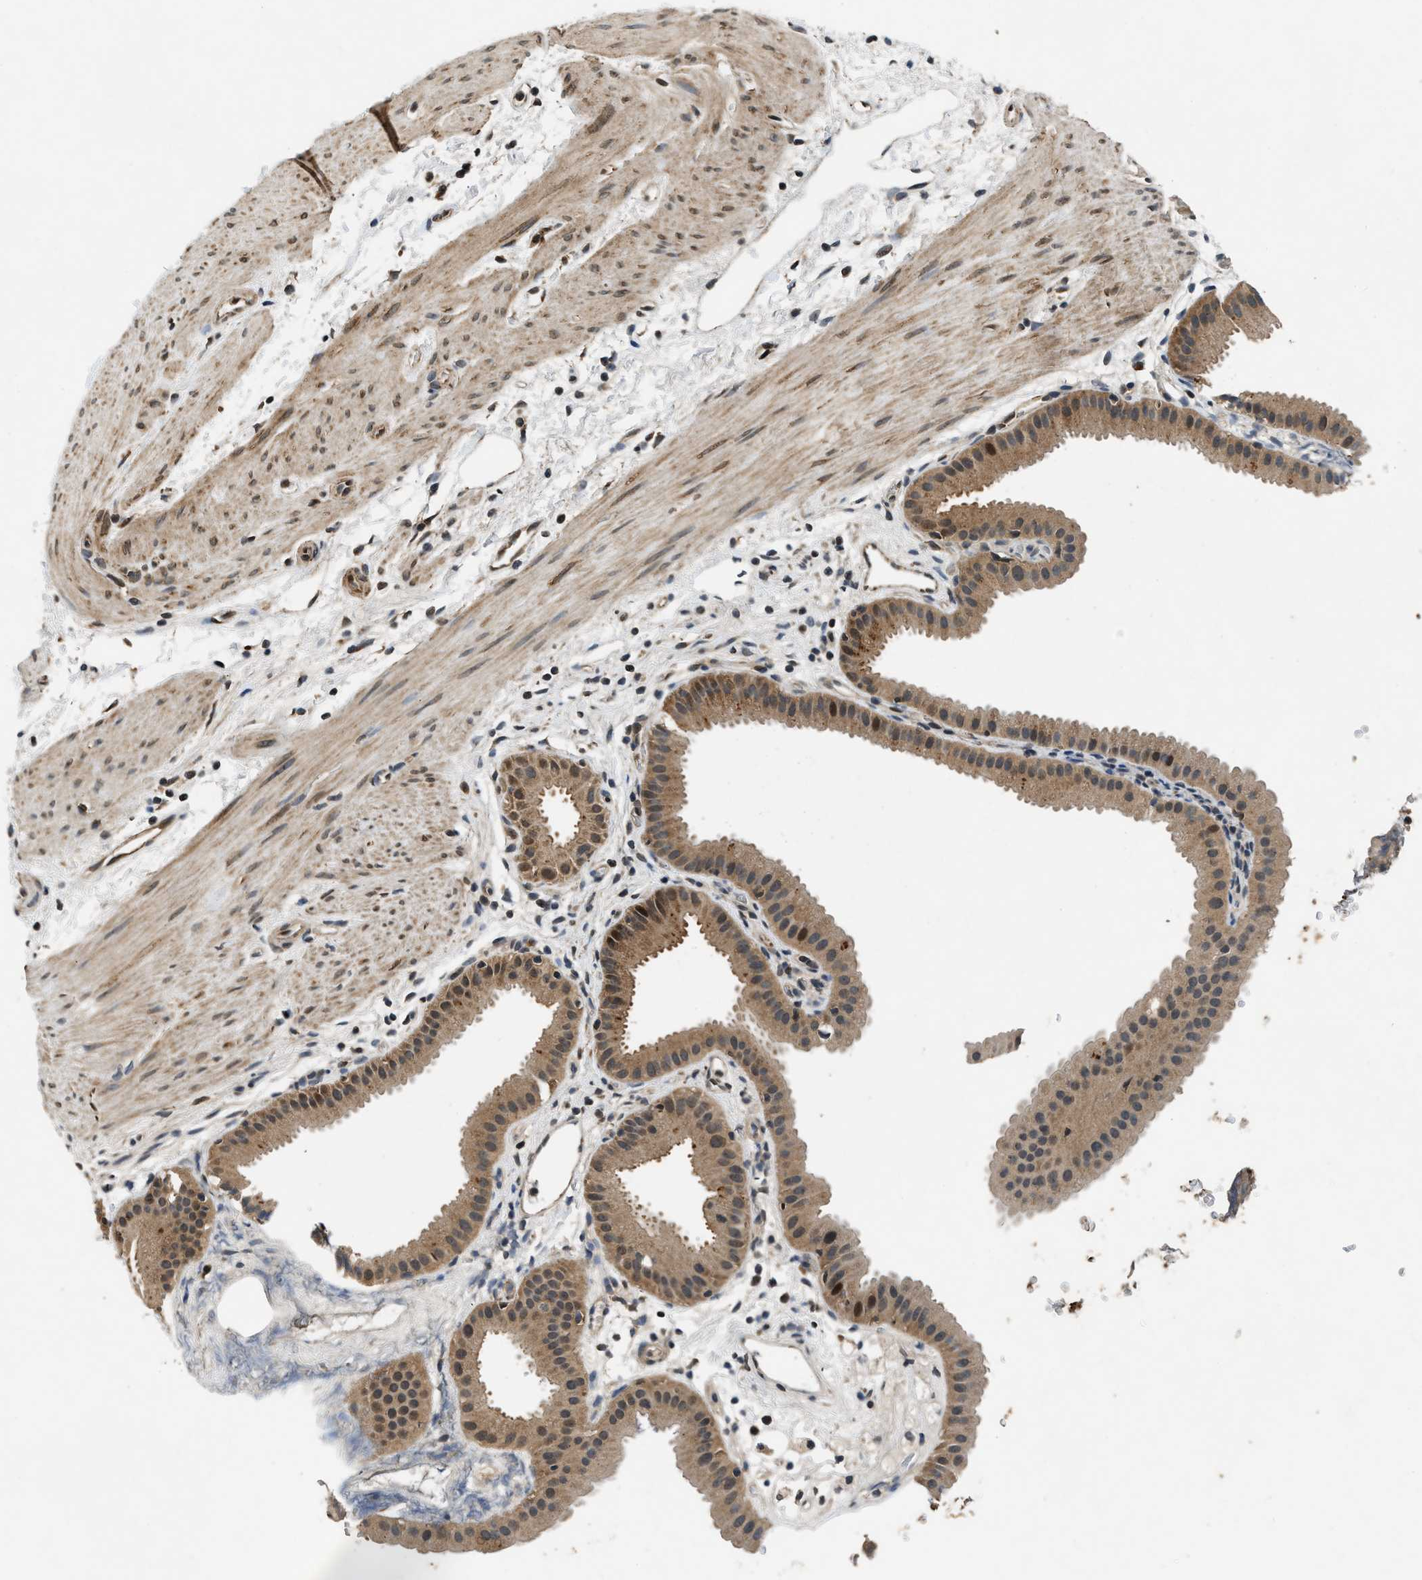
{"staining": {"intensity": "moderate", "quantity": ">75%", "location": "cytoplasmic/membranous,nuclear"}, "tissue": "gallbladder", "cell_type": "Glandular cells", "image_type": "normal", "snomed": [{"axis": "morphology", "description": "Normal tissue, NOS"}, {"axis": "topography", "description": "Gallbladder"}], "caption": "Moderate cytoplasmic/membranous,nuclear protein positivity is identified in about >75% of glandular cells in gallbladder. Using DAB (3,3'-diaminobenzidine) (brown) and hematoxylin (blue) stains, captured at high magnification using brightfield microscopy.", "gene": "RPS6KB1", "patient": {"sex": "female", "age": 64}}